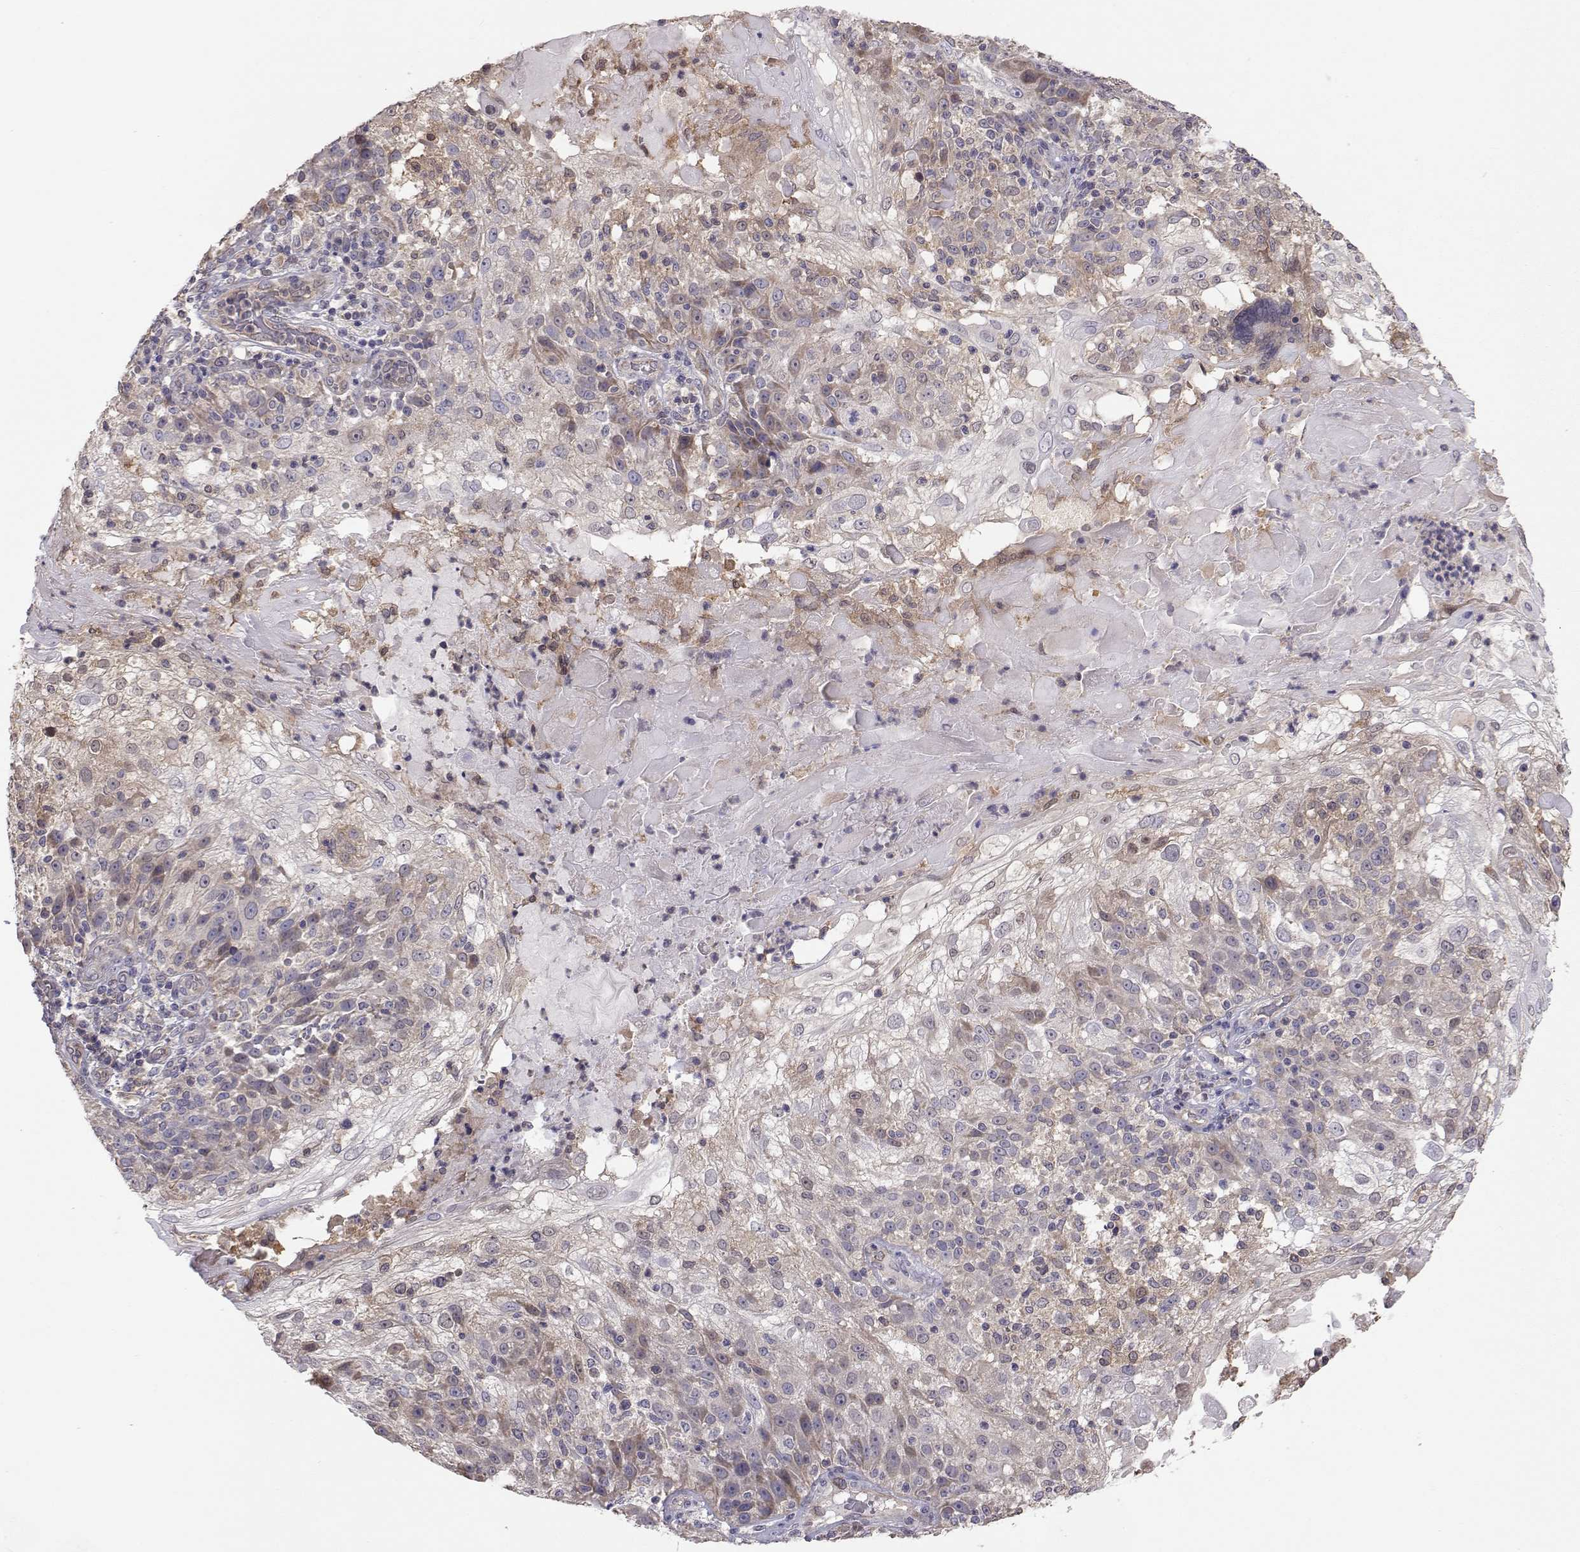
{"staining": {"intensity": "weak", "quantity": "25%-75%", "location": "cytoplasmic/membranous"}, "tissue": "skin cancer", "cell_type": "Tumor cells", "image_type": "cancer", "snomed": [{"axis": "morphology", "description": "Normal tissue, NOS"}, {"axis": "morphology", "description": "Squamous cell carcinoma, NOS"}, {"axis": "topography", "description": "Skin"}], "caption": "High-magnification brightfield microscopy of skin cancer stained with DAB (brown) and counterstained with hematoxylin (blue). tumor cells exhibit weak cytoplasmic/membranous positivity is appreciated in approximately25%-75% of cells. The staining was performed using DAB (3,3'-diaminobenzidine) to visualize the protein expression in brown, while the nuclei were stained in blue with hematoxylin (Magnification: 20x).", "gene": "NCAM2", "patient": {"sex": "female", "age": 83}}